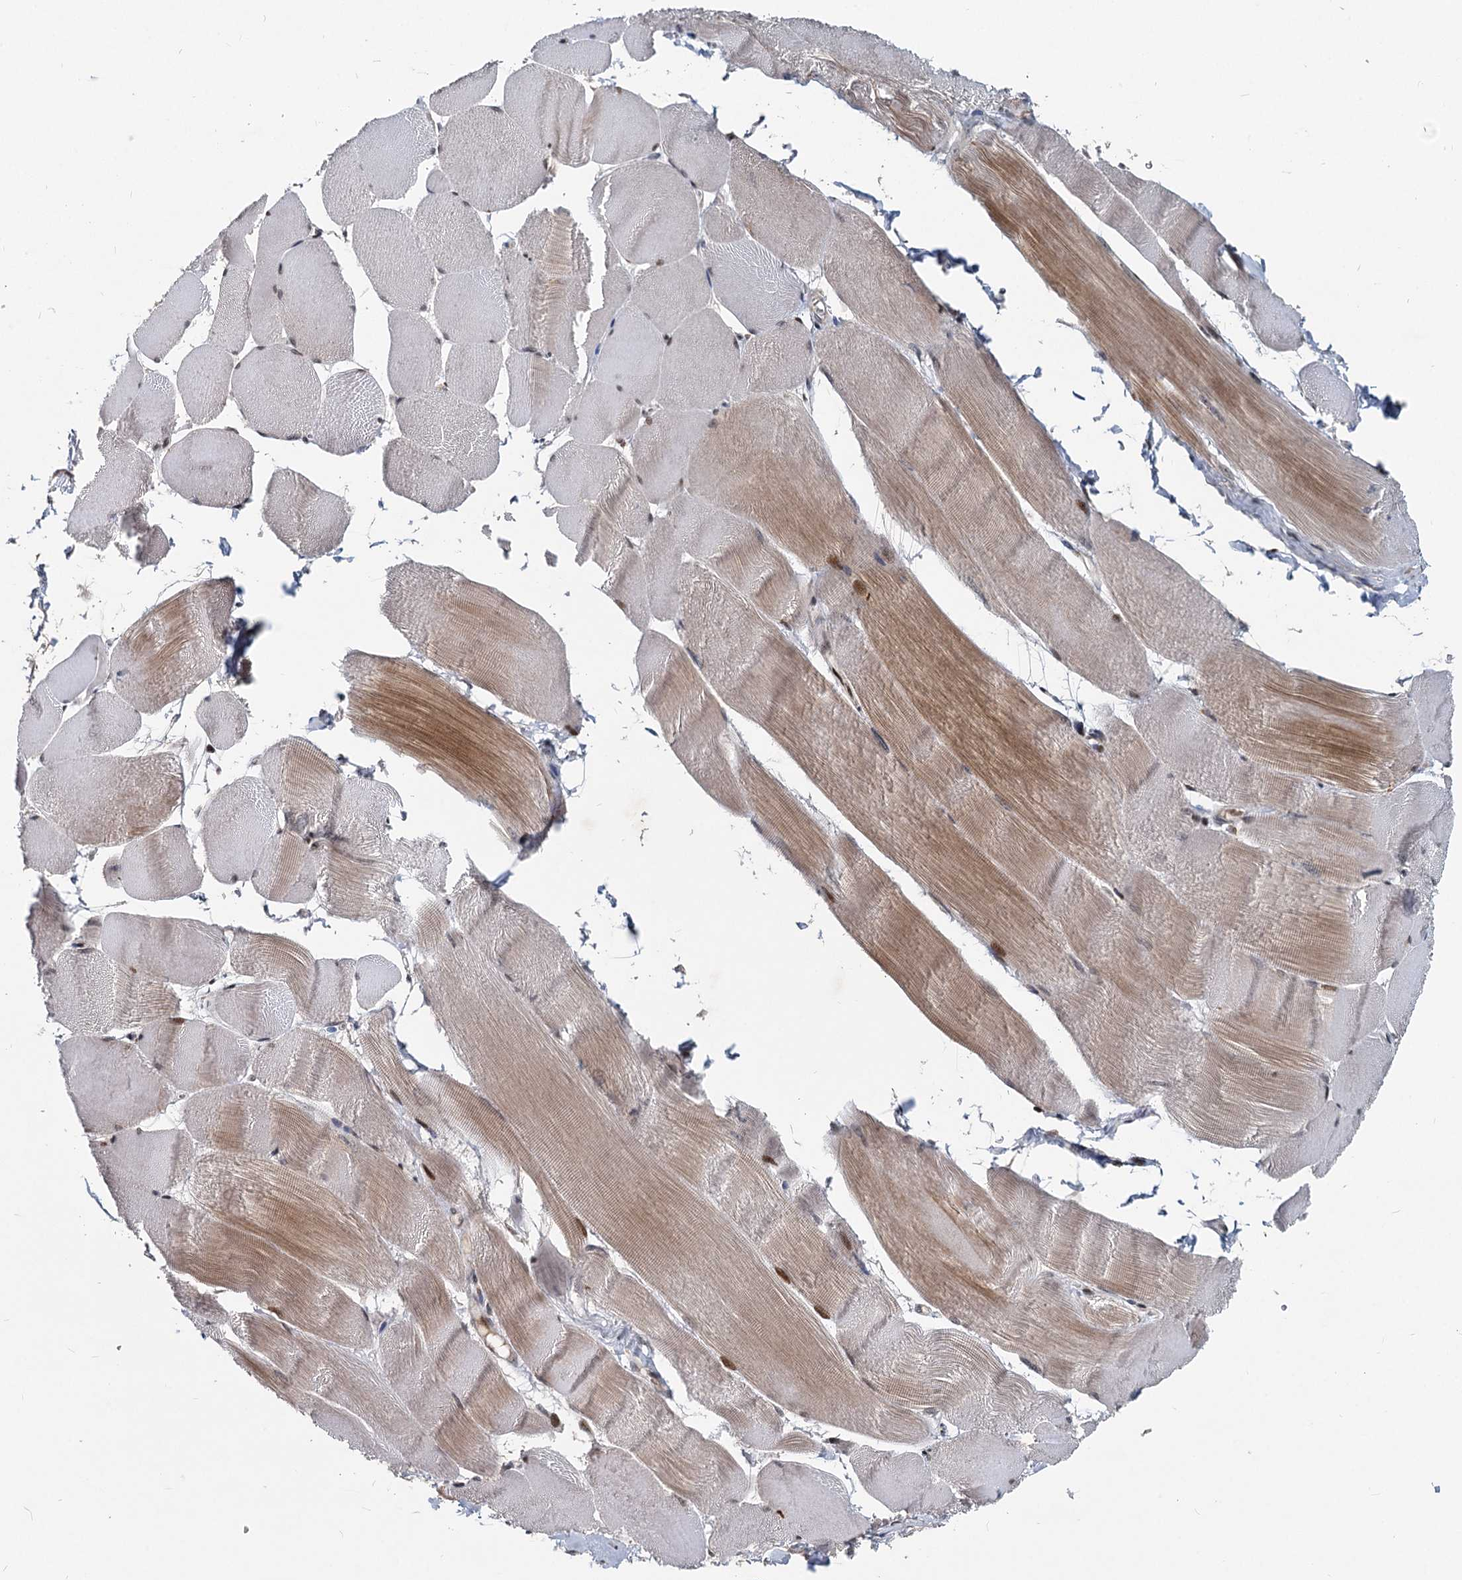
{"staining": {"intensity": "moderate", "quantity": "25%-75%", "location": "cytoplasmic/membranous,nuclear"}, "tissue": "skeletal muscle", "cell_type": "Myocytes", "image_type": "normal", "snomed": [{"axis": "morphology", "description": "Normal tissue, NOS"}, {"axis": "morphology", "description": "Basal cell carcinoma"}, {"axis": "topography", "description": "Skeletal muscle"}], "caption": "This image displays benign skeletal muscle stained with immunohistochemistry (IHC) to label a protein in brown. The cytoplasmic/membranous,nuclear of myocytes show moderate positivity for the protein. Nuclei are counter-stained blue.", "gene": "RITA1", "patient": {"sex": "female", "age": 64}}